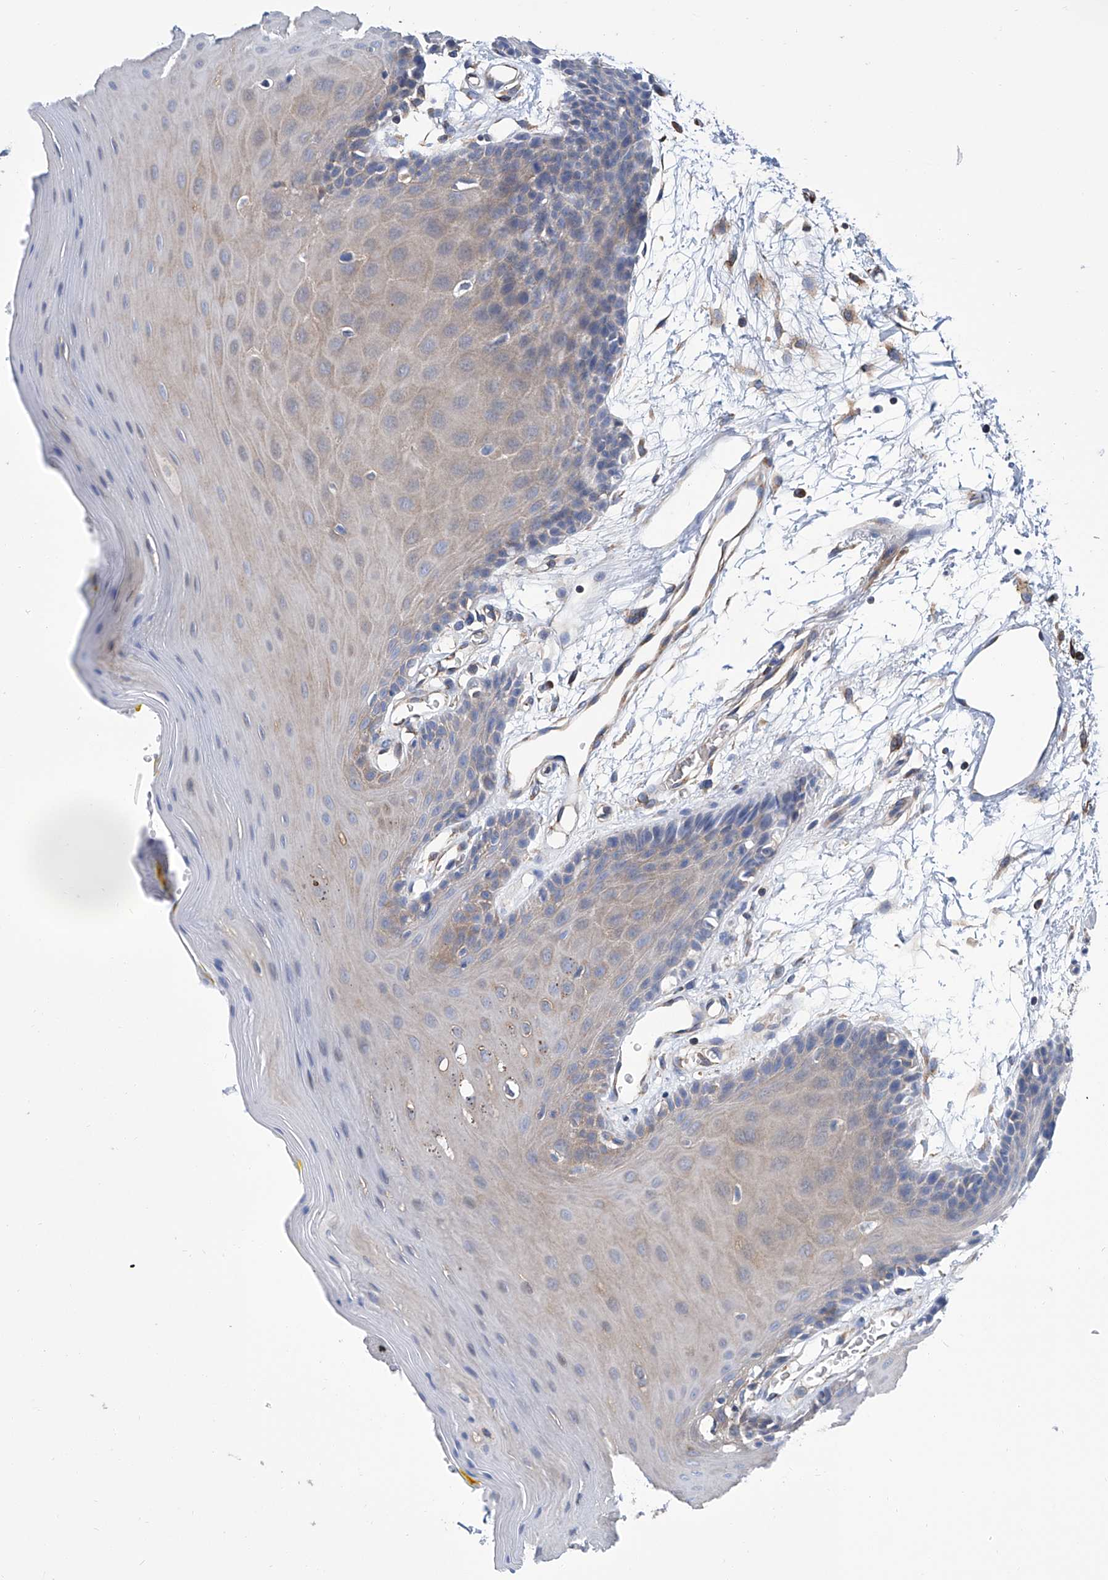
{"staining": {"intensity": "moderate", "quantity": "<25%", "location": "cytoplasmic/membranous"}, "tissue": "oral mucosa", "cell_type": "Squamous epithelial cells", "image_type": "normal", "snomed": [{"axis": "morphology", "description": "Normal tissue, NOS"}, {"axis": "morphology", "description": "Squamous cell carcinoma, NOS"}, {"axis": "topography", "description": "Skeletal muscle"}, {"axis": "topography", "description": "Oral tissue"}, {"axis": "topography", "description": "Salivary gland"}, {"axis": "topography", "description": "Head-Neck"}], "caption": "Unremarkable oral mucosa shows moderate cytoplasmic/membranous staining in approximately <25% of squamous epithelial cells (DAB IHC with brightfield microscopy, high magnification)..", "gene": "GPT", "patient": {"sex": "male", "age": 54}}